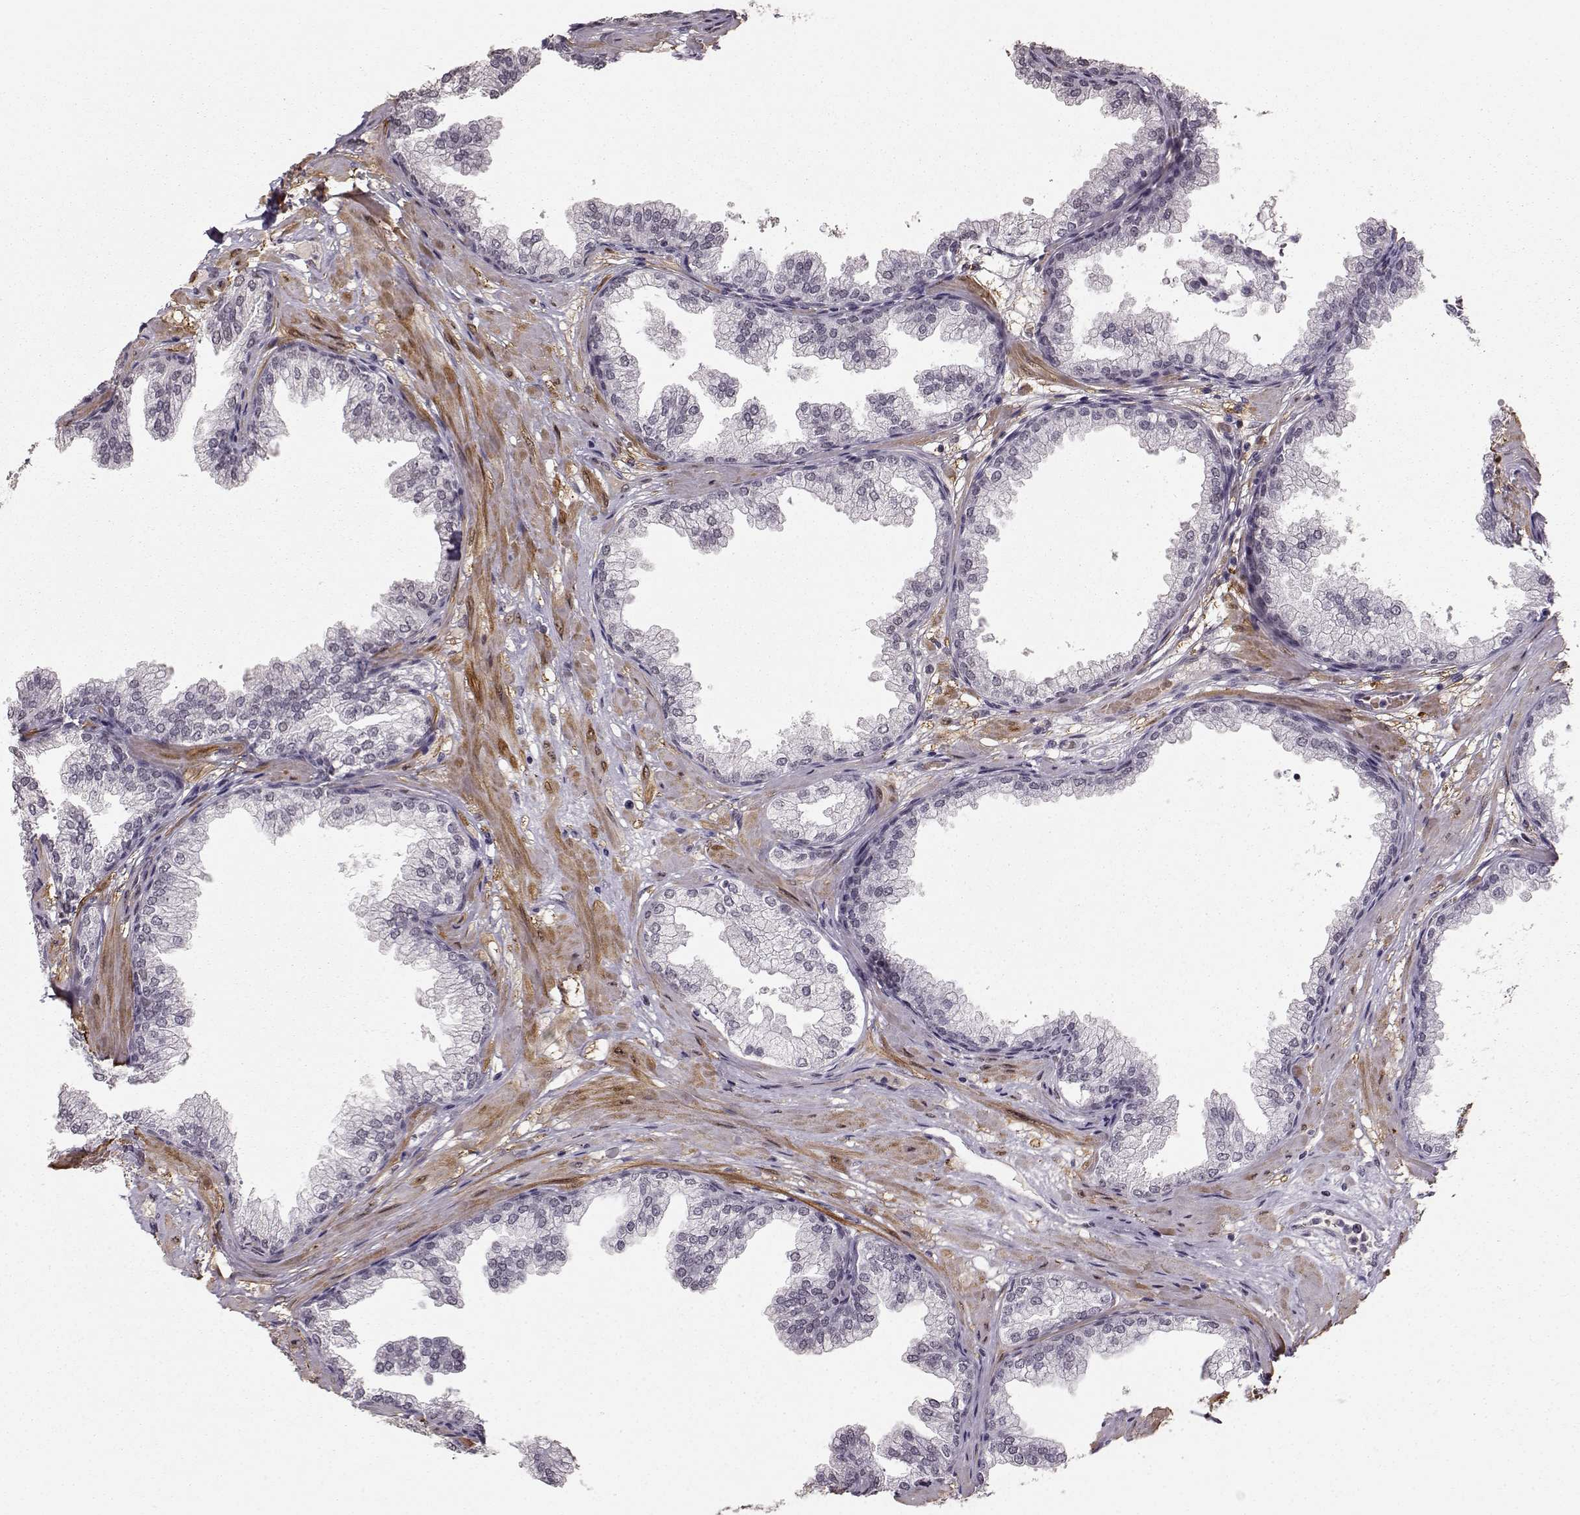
{"staining": {"intensity": "negative", "quantity": "none", "location": "none"}, "tissue": "prostate", "cell_type": "Glandular cells", "image_type": "normal", "snomed": [{"axis": "morphology", "description": "Normal tissue, NOS"}, {"axis": "topography", "description": "Prostate"}], "caption": "Immunohistochemistry of normal prostate shows no positivity in glandular cells.", "gene": "PCP4", "patient": {"sex": "male", "age": 37}}